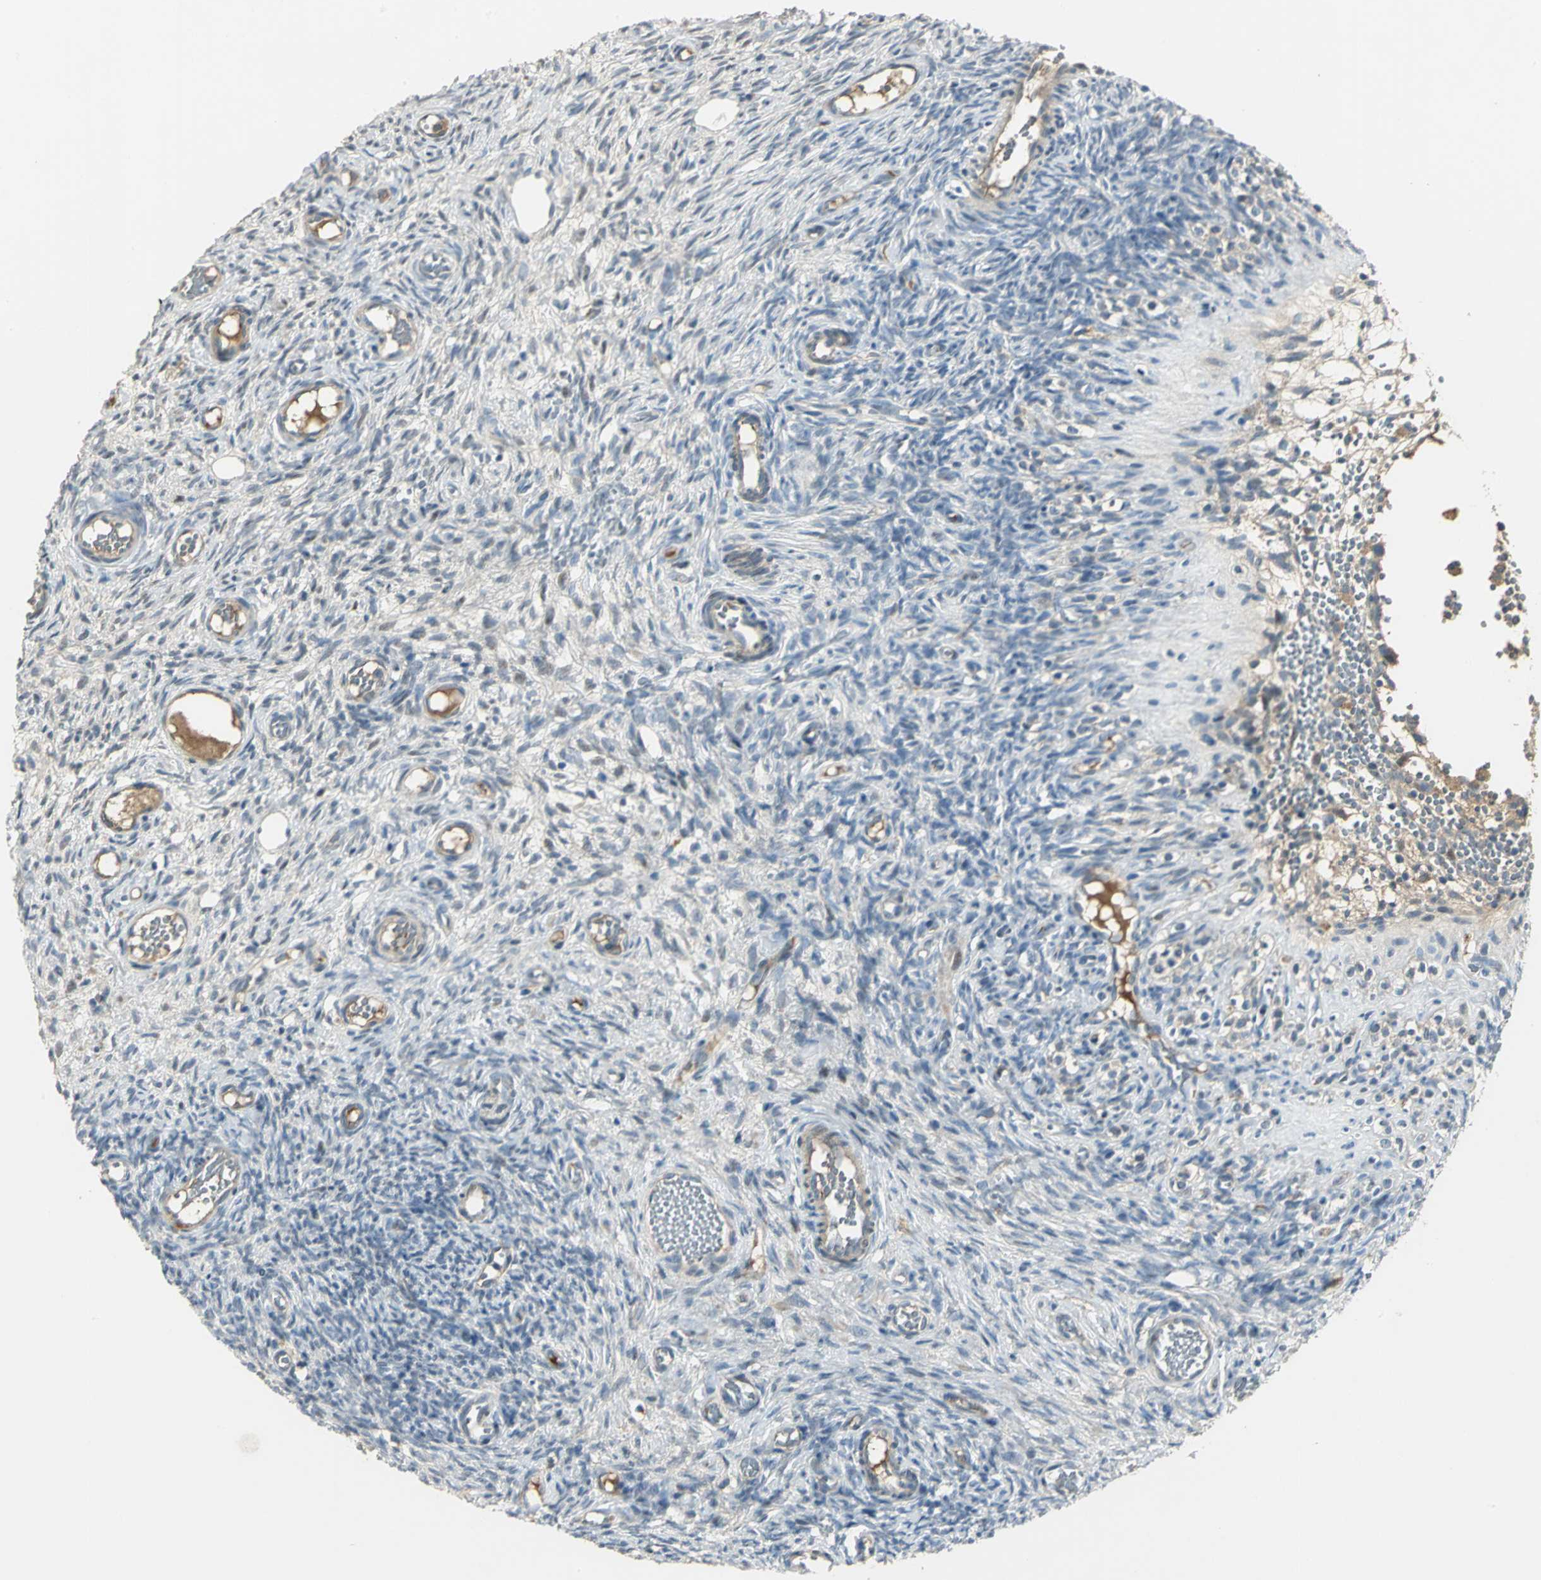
{"staining": {"intensity": "negative", "quantity": "none", "location": "none"}, "tissue": "ovary", "cell_type": "Follicle cells", "image_type": "normal", "snomed": [{"axis": "morphology", "description": "Normal tissue, NOS"}, {"axis": "topography", "description": "Ovary"}], "caption": "An IHC photomicrograph of unremarkable ovary is shown. There is no staining in follicle cells of ovary. (DAB immunohistochemistry, high magnification).", "gene": "PROC", "patient": {"sex": "female", "age": 35}}